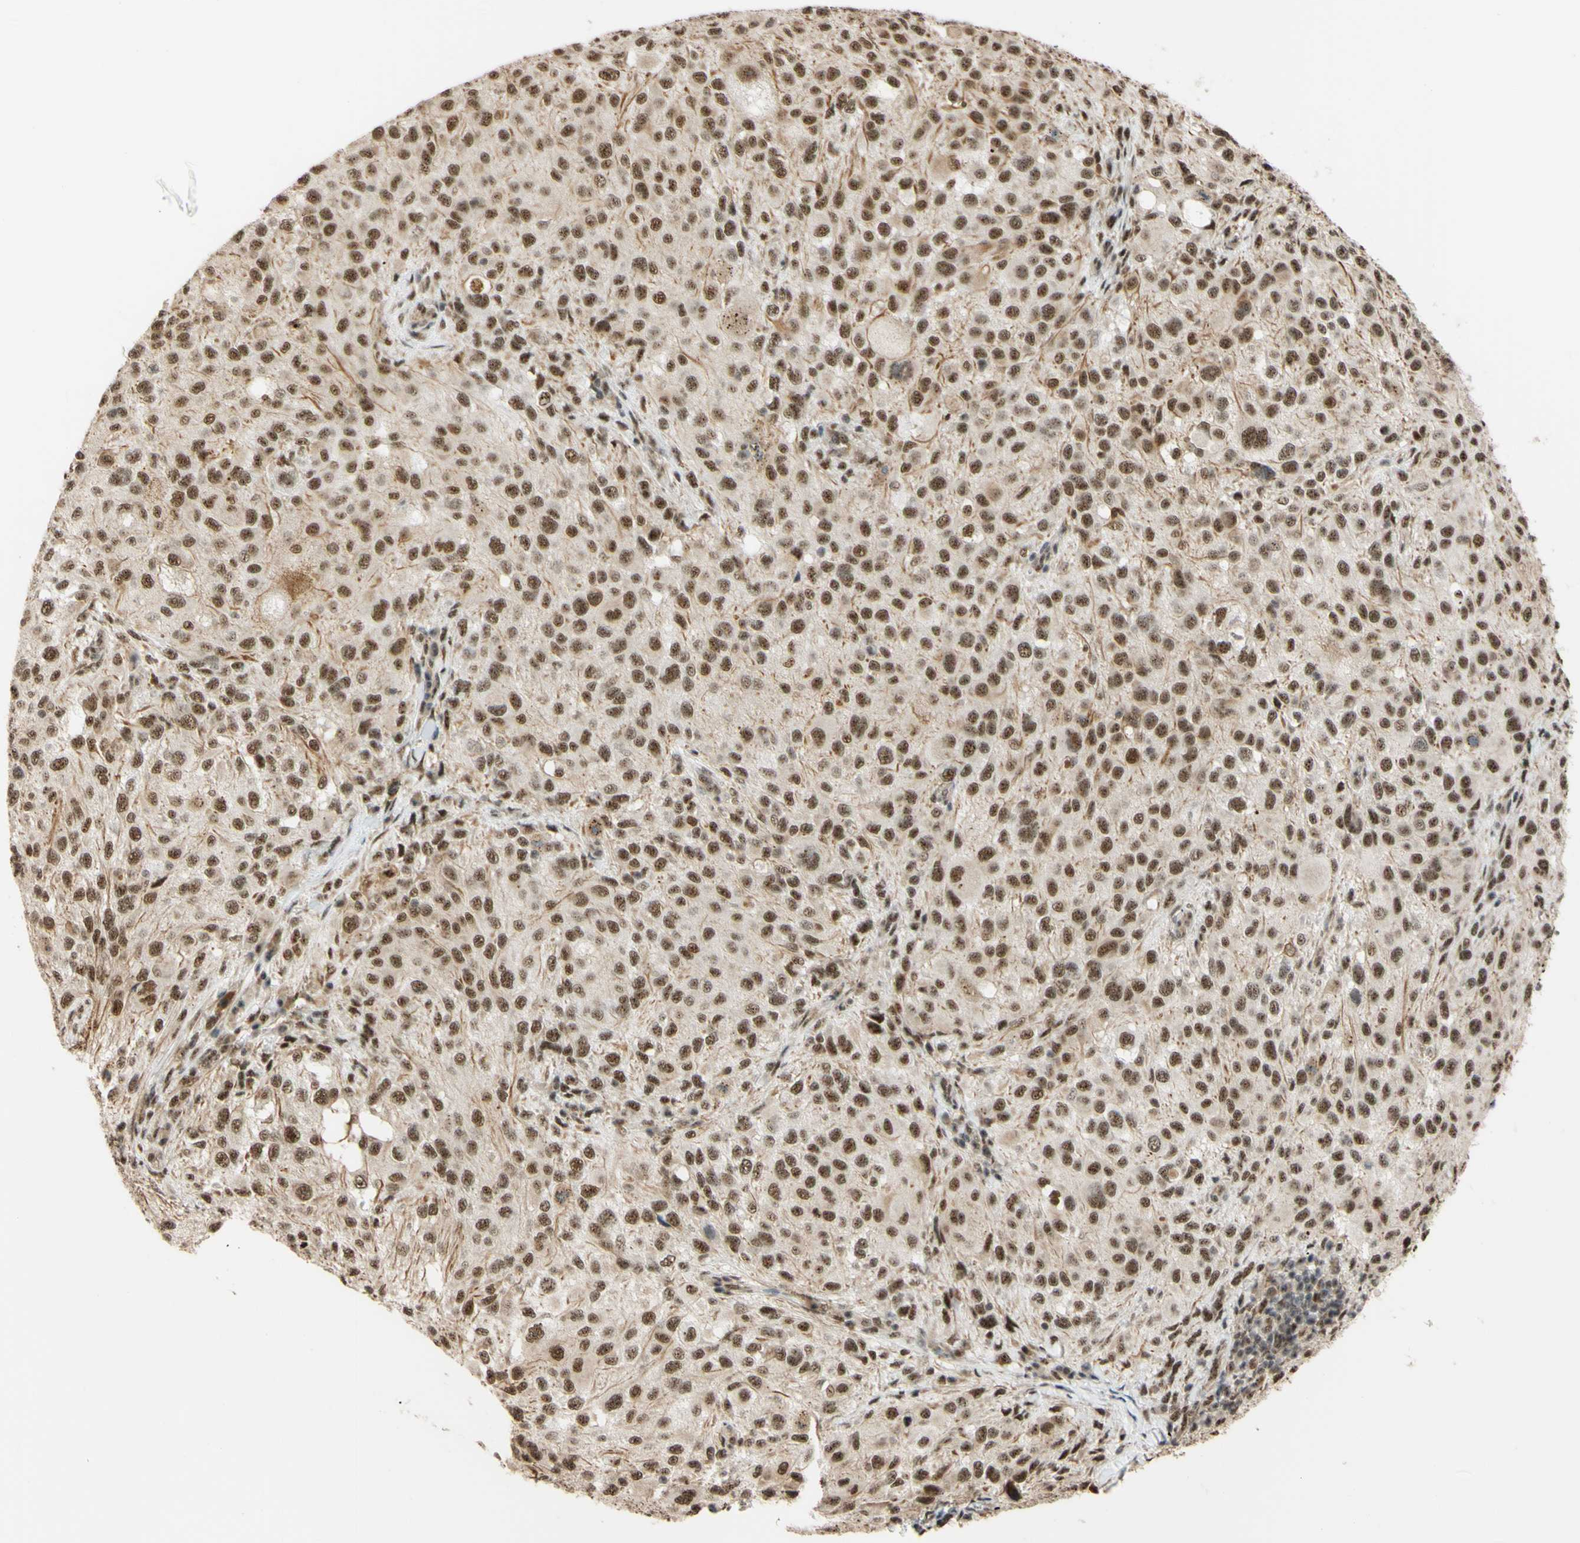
{"staining": {"intensity": "moderate", "quantity": ">75%", "location": "nuclear"}, "tissue": "melanoma", "cell_type": "Tumor cells", "image_type": "cancer", "snomed": [{"axis": "morphology", "description": "Necrosis, NOS"}, {"axis": "morphology", "description": "Malignant melanoma, NOS"}, {"axis": "topography", "description": "Skin"}], "caption": "Moderate nuclear protein expression is appreciated in approximately >75% of tumor cells in malignant melanoma. The protein of interest is shown in brown color, while the nuclei are stained blue.", "gene": "SAP18", "patient": {"sex": "female", "age": 87}}